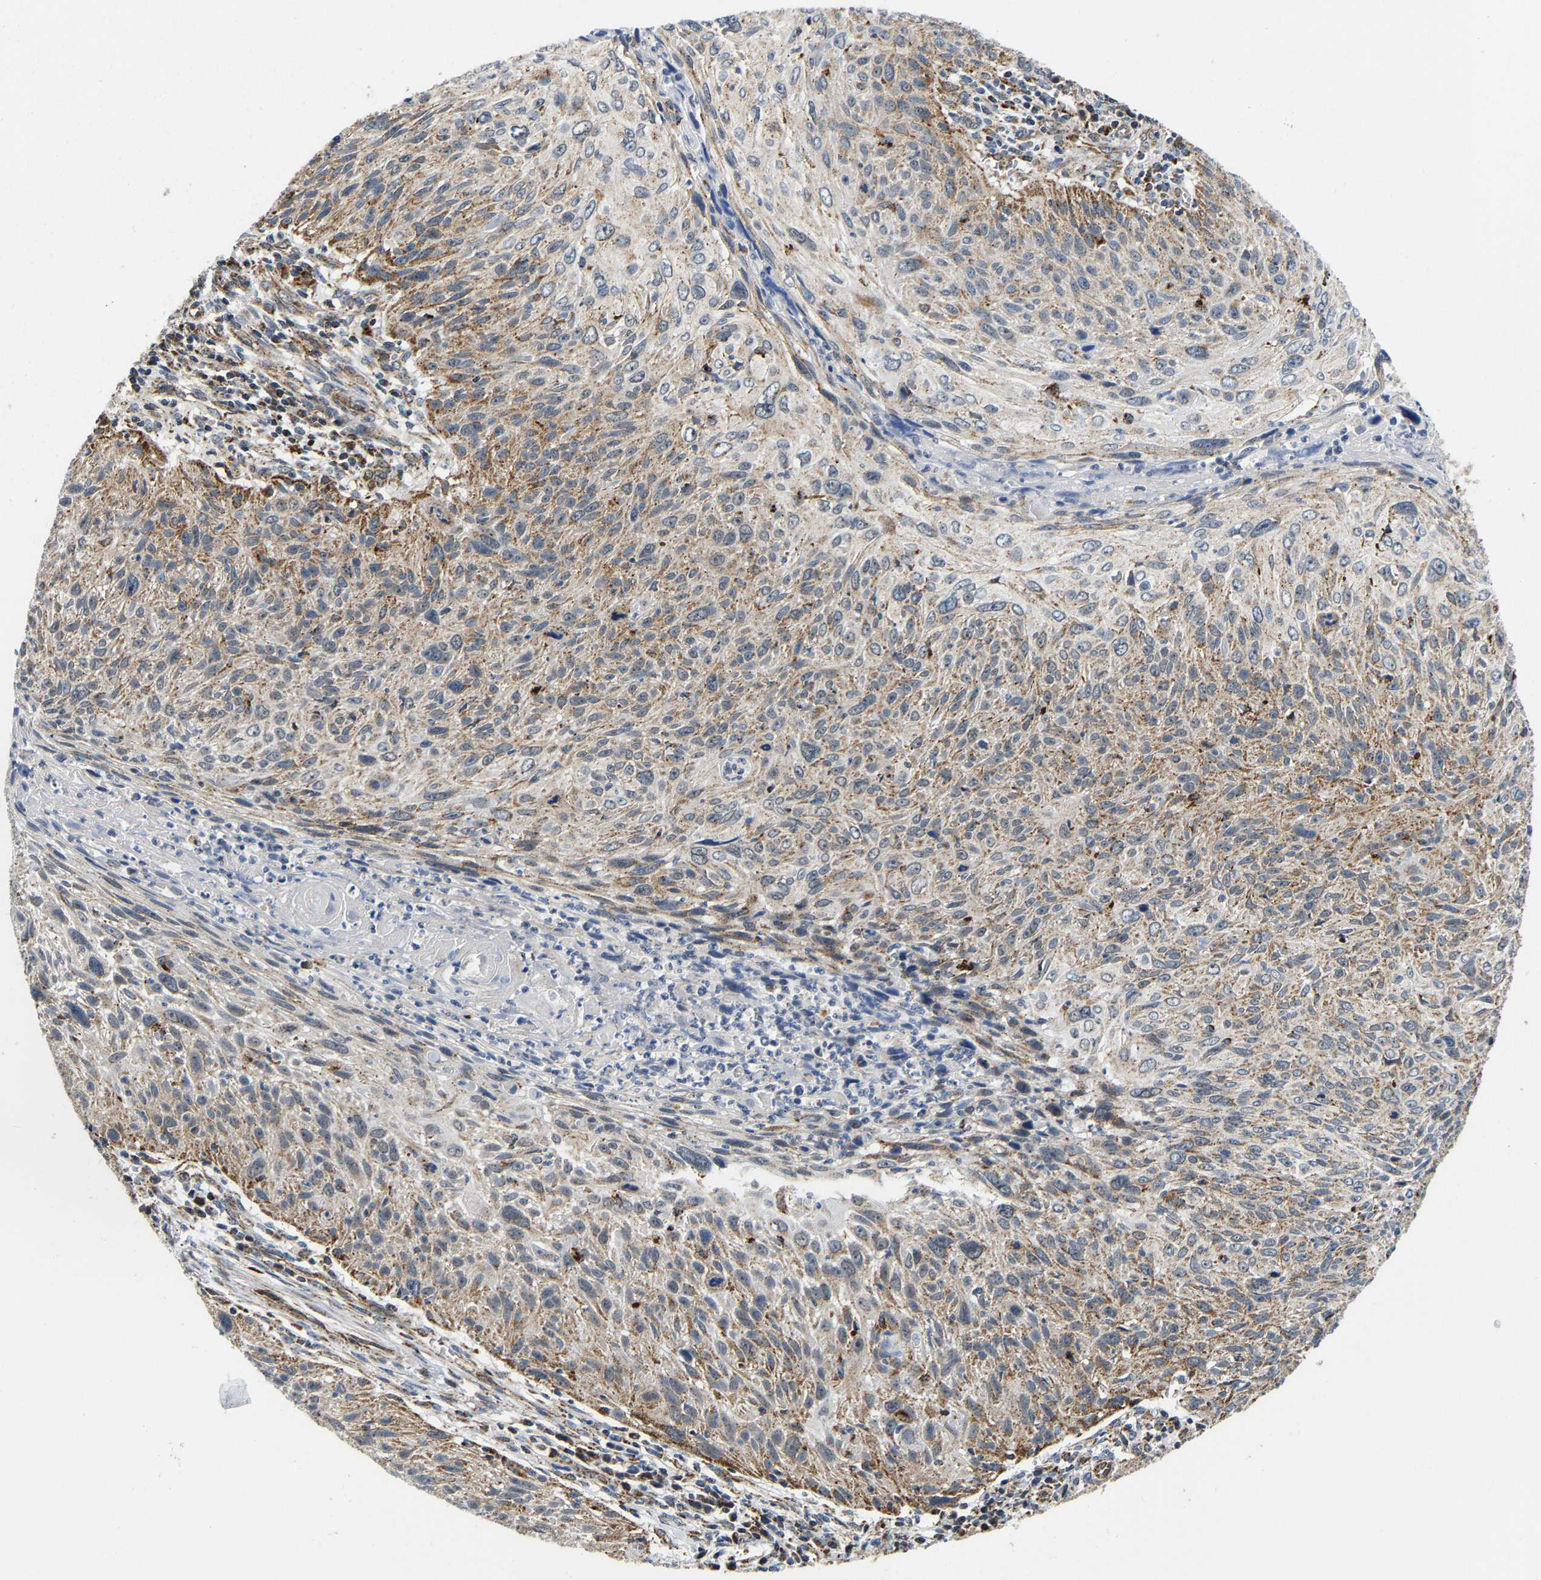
{"staining": {"intensity": "moderate", "quantity": ">75%", "location": "cytoplasmic/membranous"}, "tissue": "cervical cancer", "cell_type": "Tumor cells", "image_type": "cancer", "snomed": [{"axis": "morphology", "description": "Squamous cell carcinoma, NOS"}, {"axis": "topography", "description": "Cervix"}], "caption": "Immunohistochemistry (IHC) micrograph of cervical squamous cell carcinoma stained for a protein (brown), which displays medium levels of moderate cytoplasmic/membranous expression in about >75% of tumor cells.", "gene": "GIMAP7", "patient": {"sex": "female", "age": 51}}